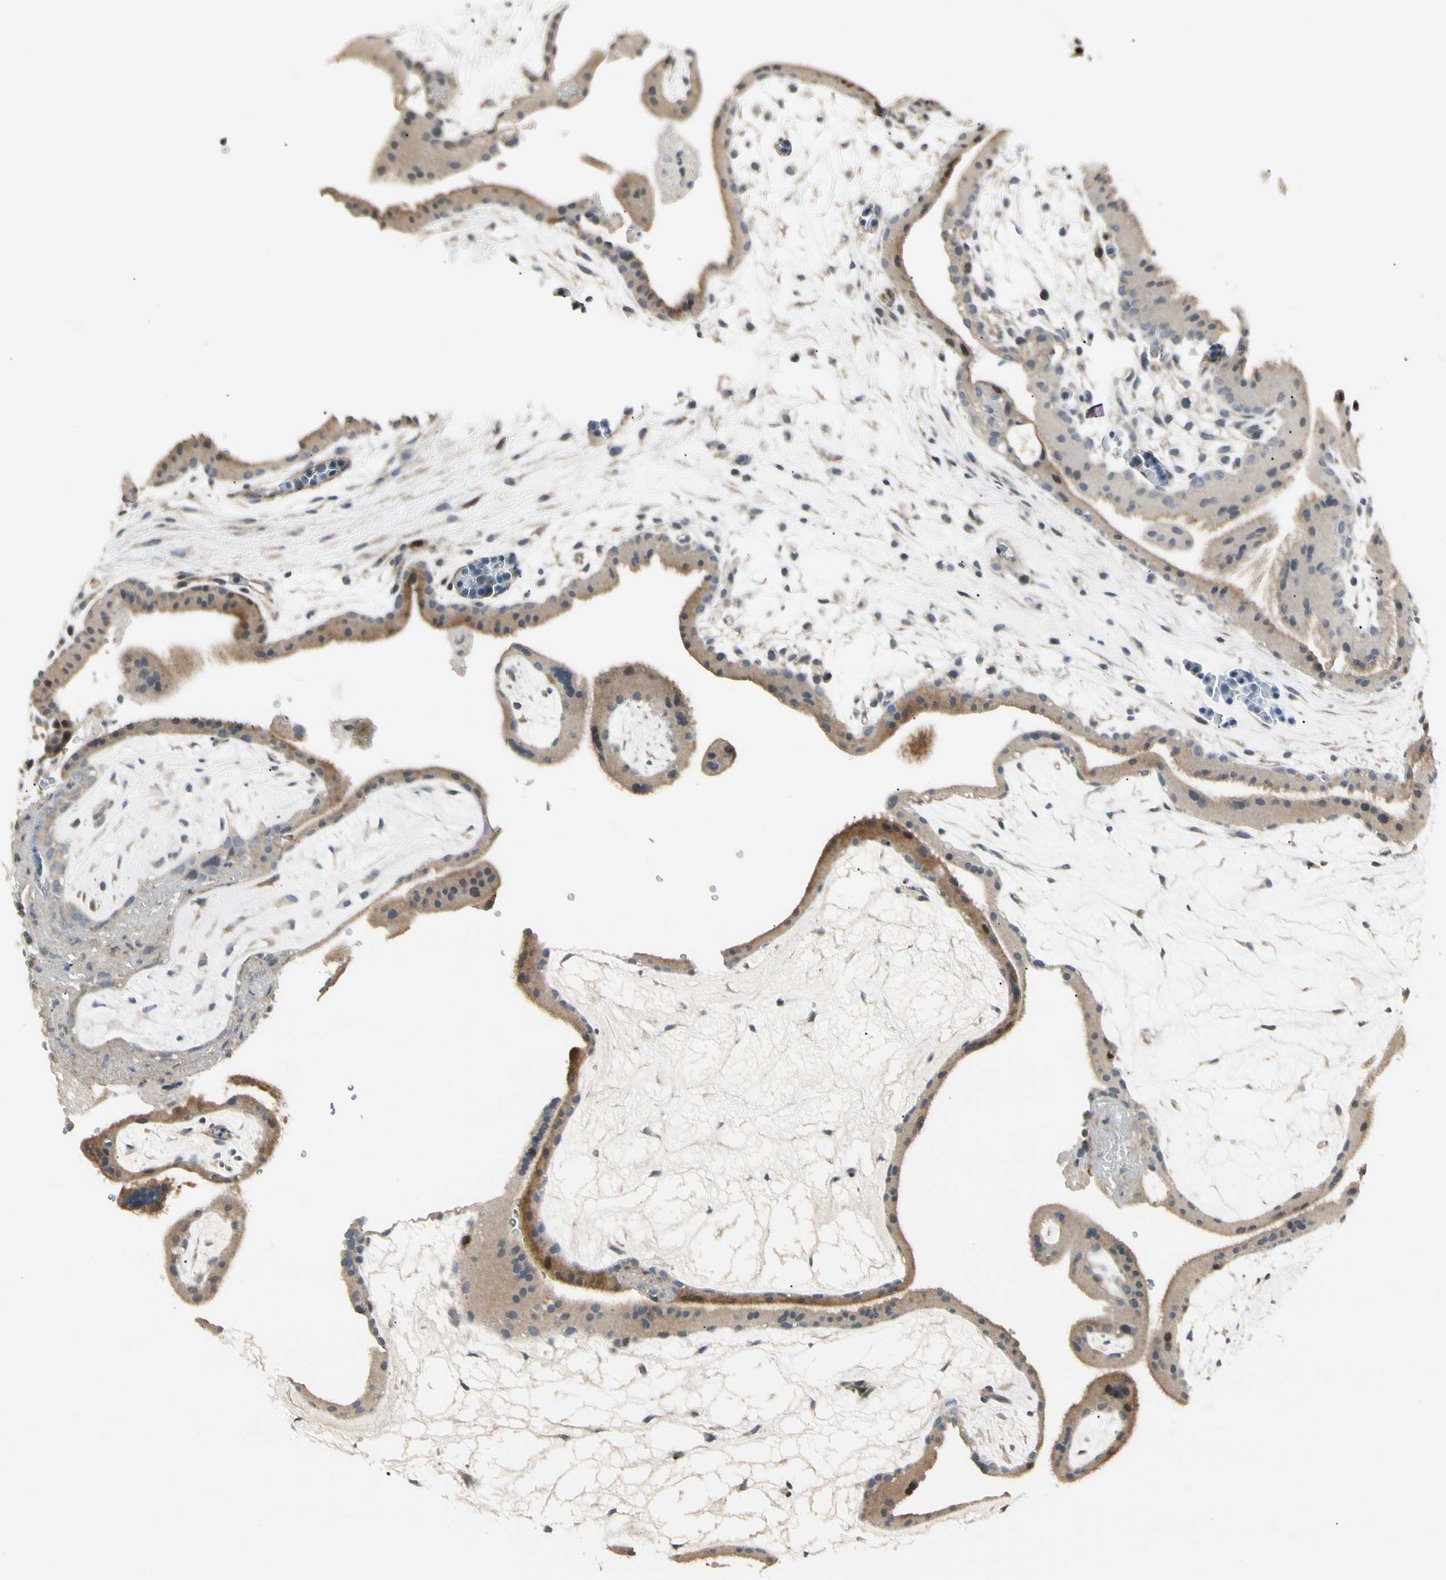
{"staining": {"intensity": "moderate", "quantity": ">75%", "location": "cytoplasmic/membranous"}, "tissue": "placenta", "cell_type": "Trophoblastic cells", "image_type": "normal", "snomed": [{"axis": "morphology", "description": "Normal tissue, NOS"}, {"axis": "topography", "description": "Placenta"}], "caption": "This is a micrograph of IHC staining of unremarkable placenta, which shows moderate staining in the cytoplasmic/membranous of trophoblastic cells.", "gene": "P4HA3", "patient": {"sex": "female", "age": 19}}